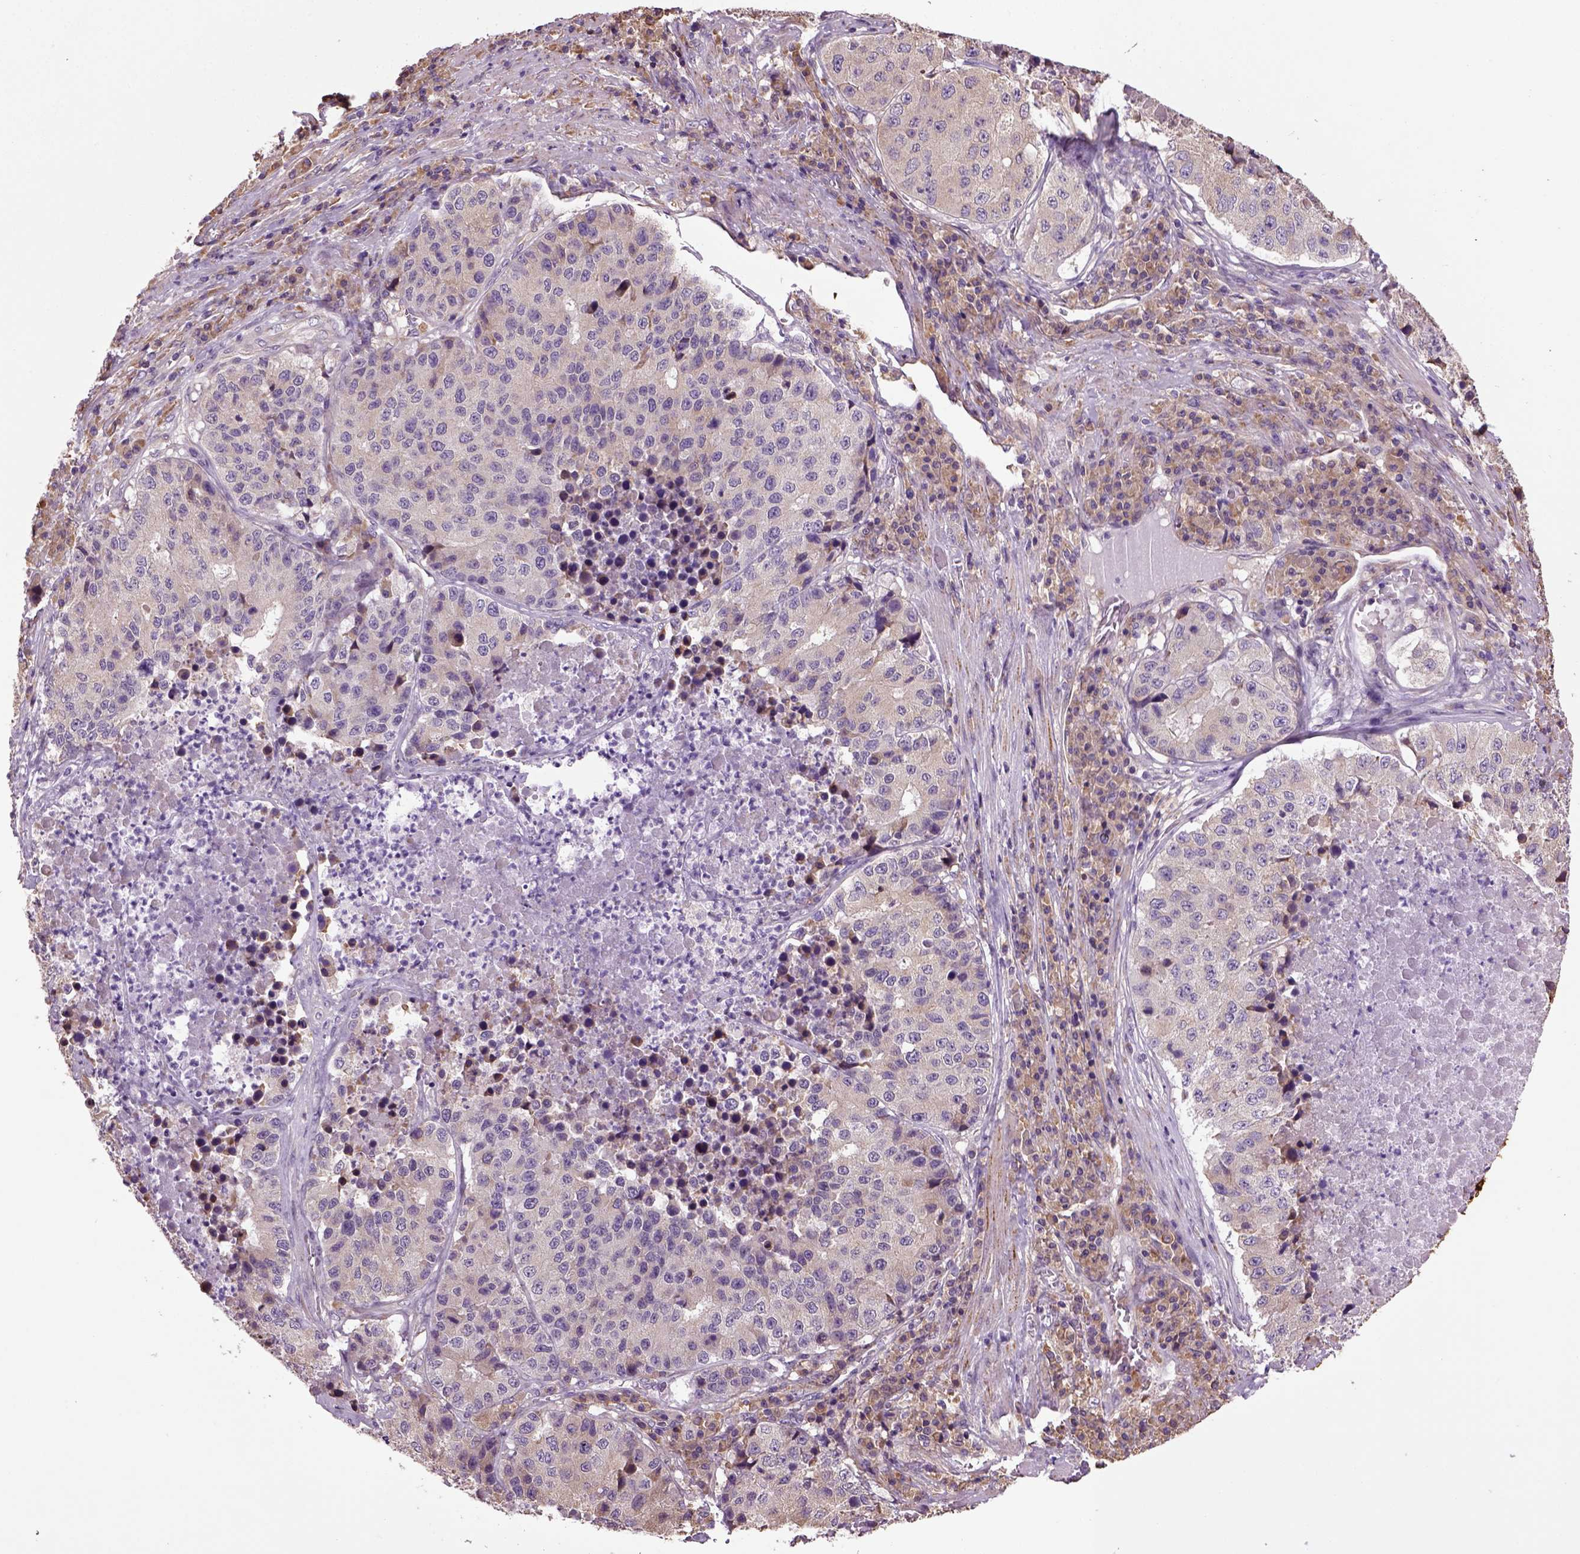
{"staining": {"intensity": "negative", "quantity": "none", "location": "none"}, "tissue": "stomach cancer", "cell_type": "Tumor cells", "image_type": "cancer", "snomed": [{"axis": "morphology", "description": "Adenocarcinoma, NOS"}, {"axis": "topography", "description": "Stomach"}], "caption": "An image of stomach adenocarcinoma stained for a protein displays no brown staining in tumor cells.", "gene": "TPRG1", "patient": {"sex": "male", "age": 71}}